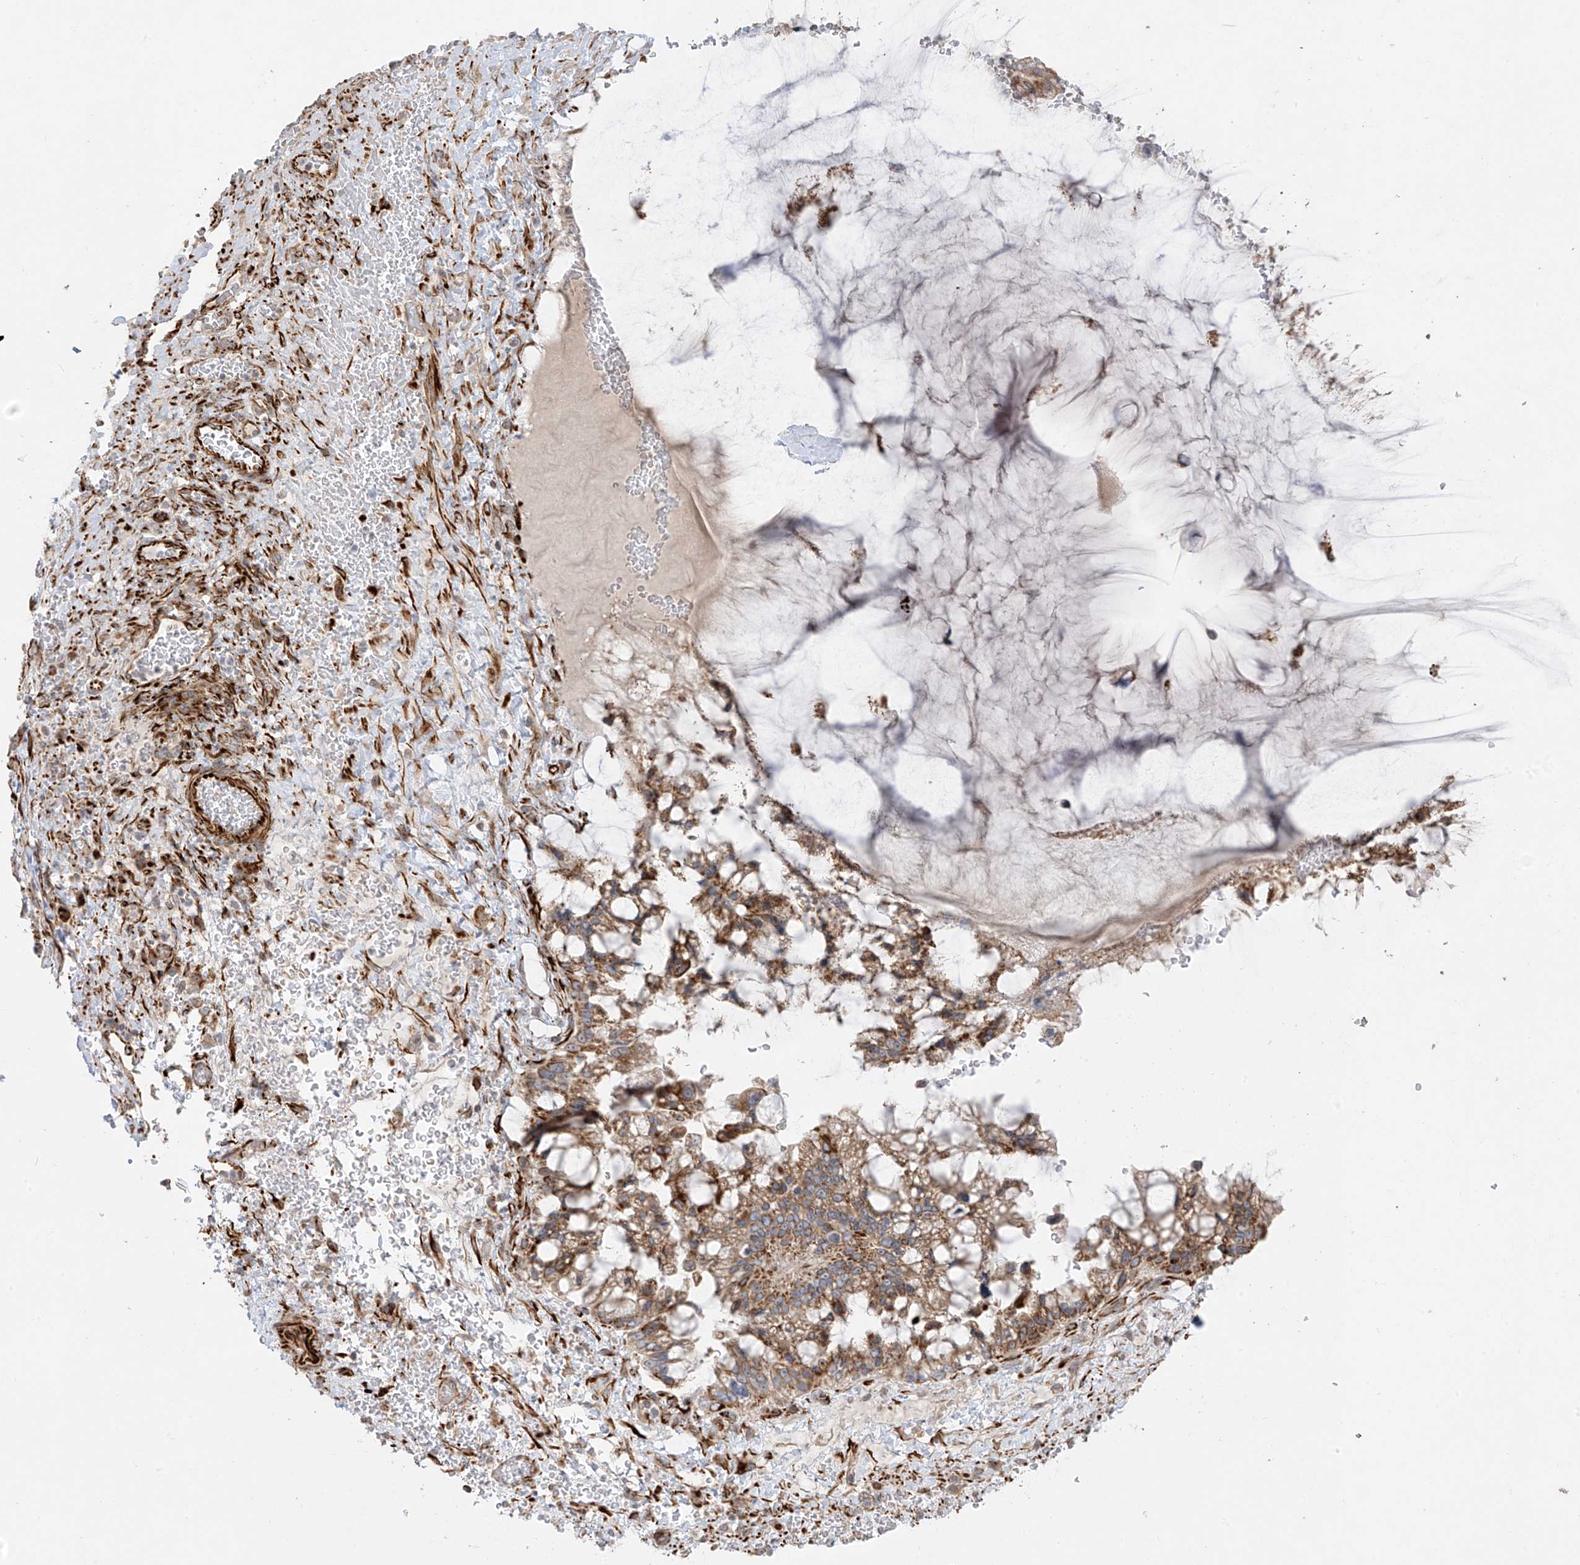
{"staining": {"intensity": "moderate", "quantity": ">75%", "location": "cytoplasmic/membranous"}, "tissue": "ovarian cancer", "cell_type": "Tumor cells", "image_type": "cancer", "snomed": [{"axis": "morphology", "description": "Cystadenocarcinoma, mucinous, NOS"}, {"axis": "topography", "description": "Ovary"}], "caption": "IHC of human mucinous cystadenocarcinoma (ovarian) demonstrates medium levels of moderate cytoplasmic/membranous positivity in approximately >75% of tumor cells. Immunohistochemistry stains the protein in brown and the nuclei are stained blue.", "gene": "DCDC2", "patient": {"sex": "female", "age": 37}}